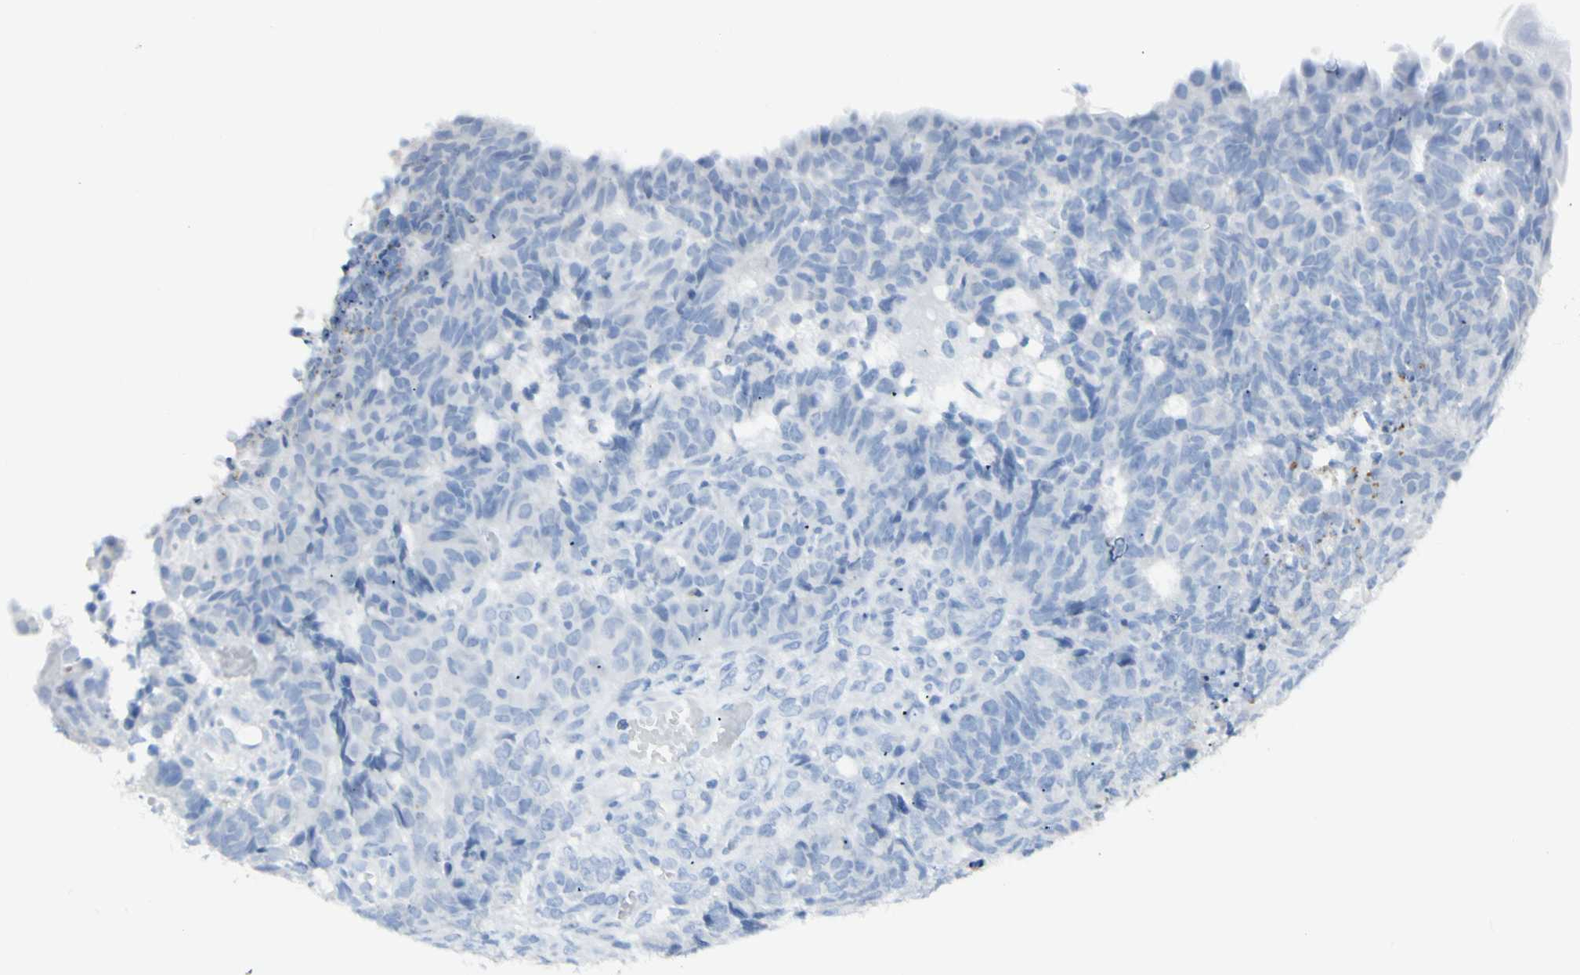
{"staining": {"intensity": "negative", "quantity": "none", "location": "none"}, "tissue": "endometrial cancer", "cell_type": "Tumor cells", "image_type": "cancer", "snomed": [{"axis": "morphology", "description": "Adenocarcinoma, NOS"}, {"axis": "topography", "description": "Endometrium"}], "caption": "The micrograph shows no staining of tumor cells in endometrial cancer (adenocarcinoma).", "gene": "LETM1", "patient": {"sex": "female", "age": 32}}